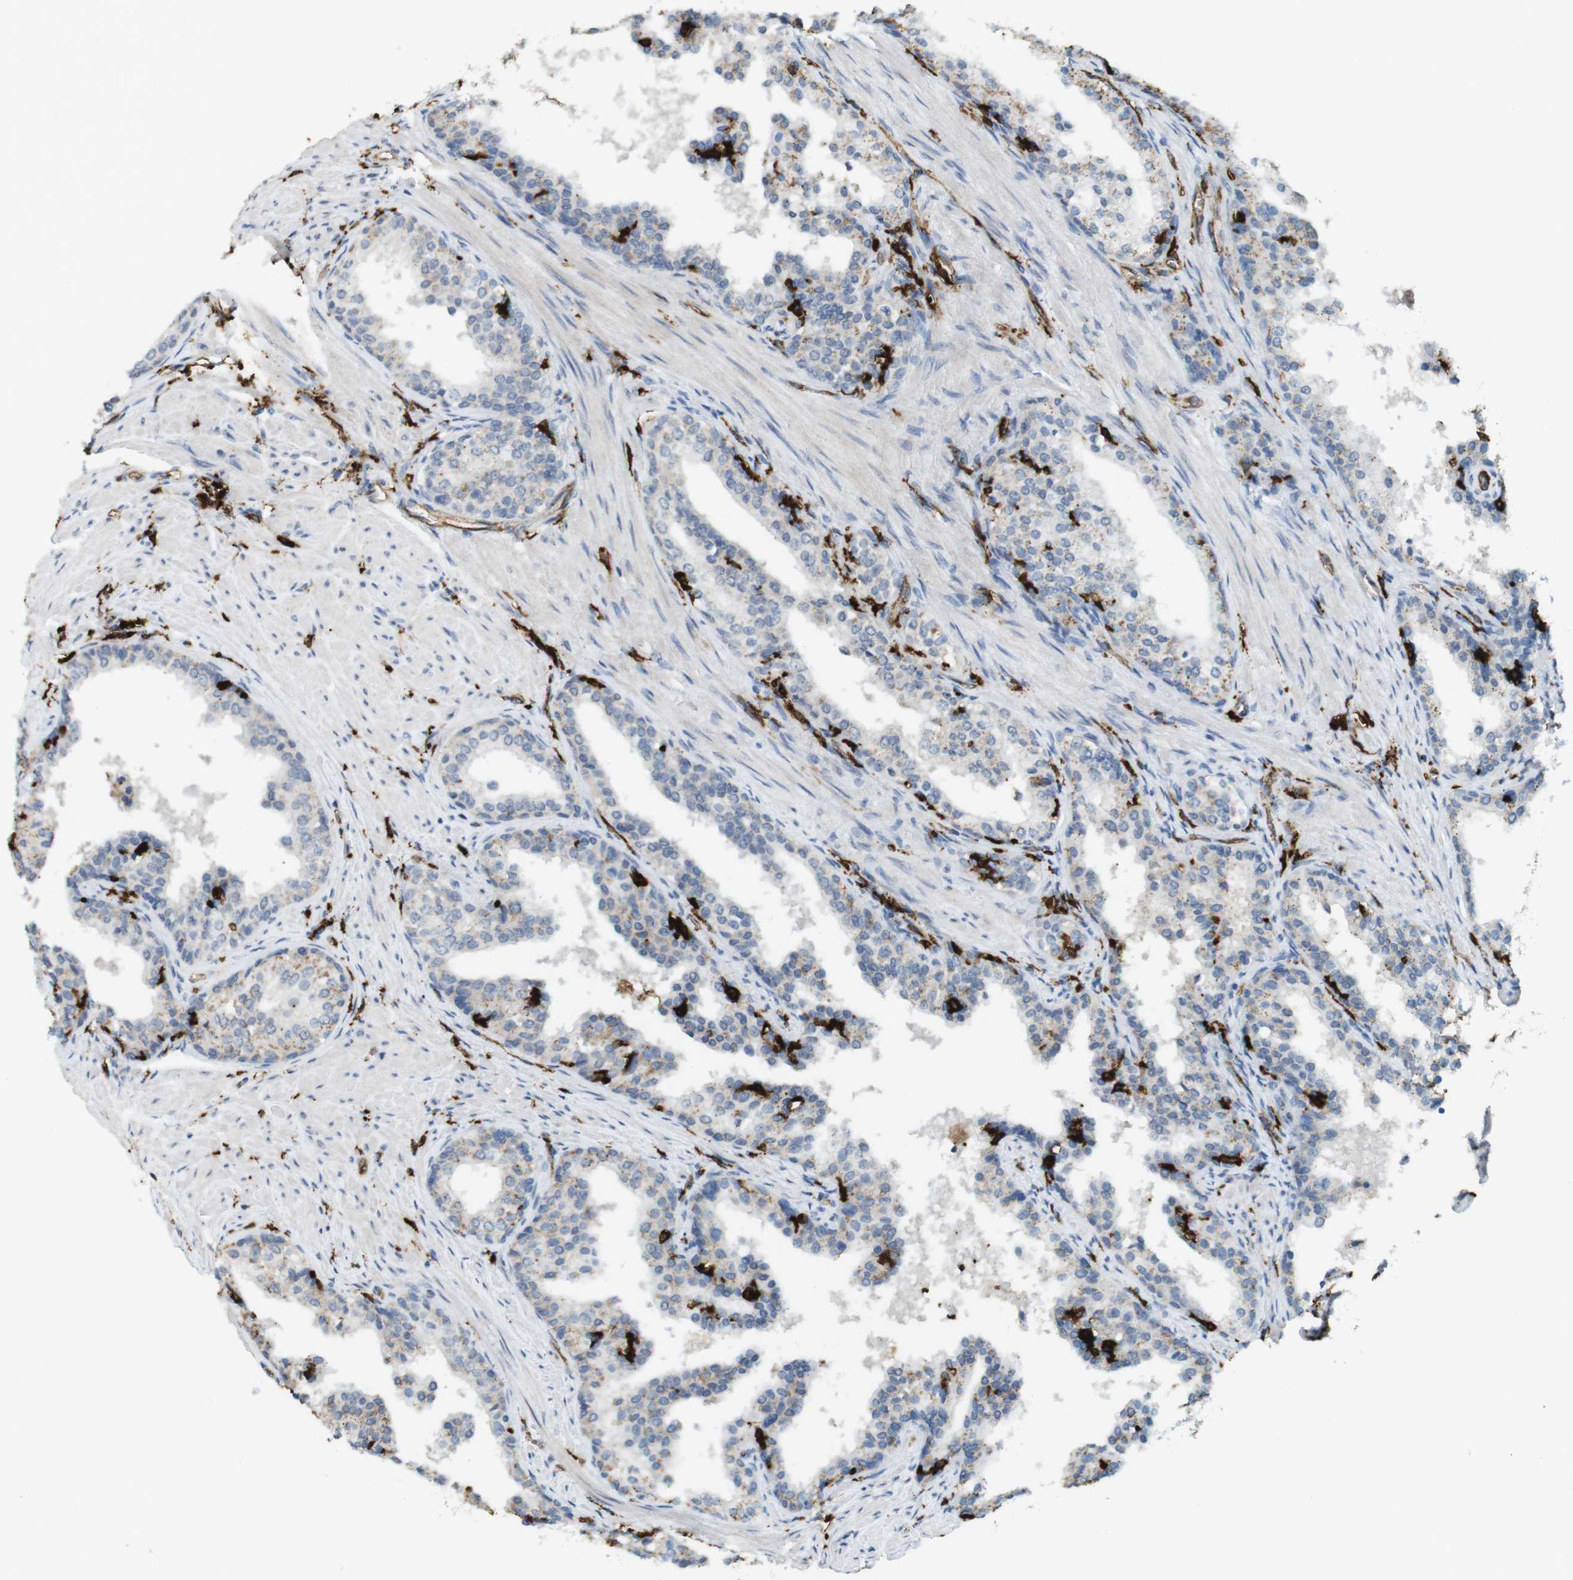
{"staining": {"intensity": "weak", "quantity": "25%-75%", "location": "cytoplasmic/membranous"}, "tissue": "prostate cancer", "cell_type": "Tumor cells", "image_type": "cancer", "snomed": [{"axis": "morphology", "description": "Adenocarcinoma, Low grade"}, {"axis": "topography", "description": "Prostate"}], "caption": "The histopathology image displays a brown stain indicating the presence of a protein in the cytoplasmic/membranous of tumor cells in prostate adenocarcinoma (low-grade).", "gene": "HLA-DRA", "patient": {"sex": "male", "age": 60}}